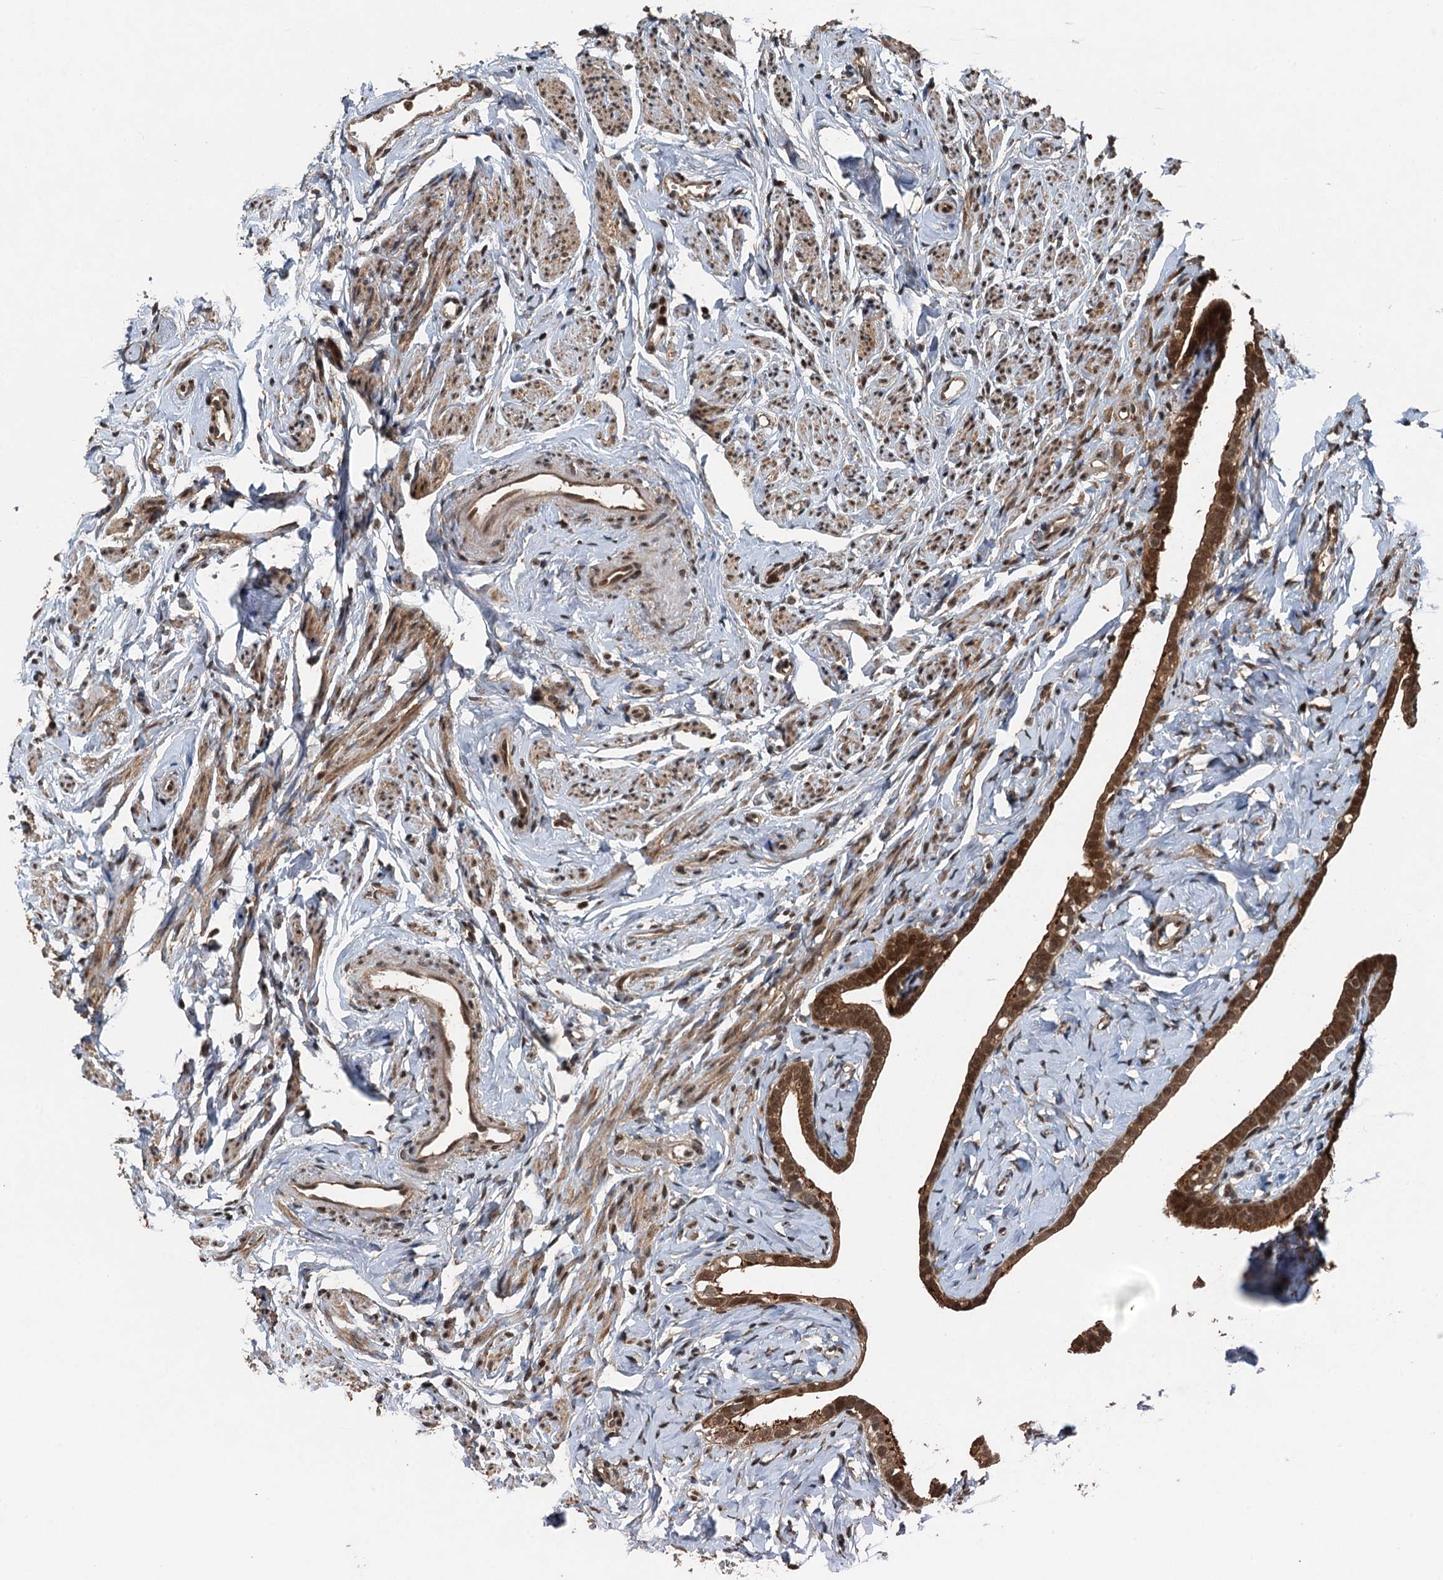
{"staining": {"intensity": "strong", "quantity": ">75%", "location": "cytoplasmic/membranous,nuclear"}, "tissue": "fallopian tube", "cell_type": "Glandular cells", "image_type": "normal", "snomed": [{"axis": "morphology", "description": "Normal tissue, NOS"}, {"axis": "topography", "description": "Fallopian tube"}], "caption": "Immunohistochemistry (IHC) photomicrograph of unremarkable human fallopian tube stained for a protein (brown), which displays high levels of strong cytoplasmic/membranous,nuclear expression in about >75% of glandular cells.", "gene": "UBXN6", "patient": {"sex": "female", "age": 66}}